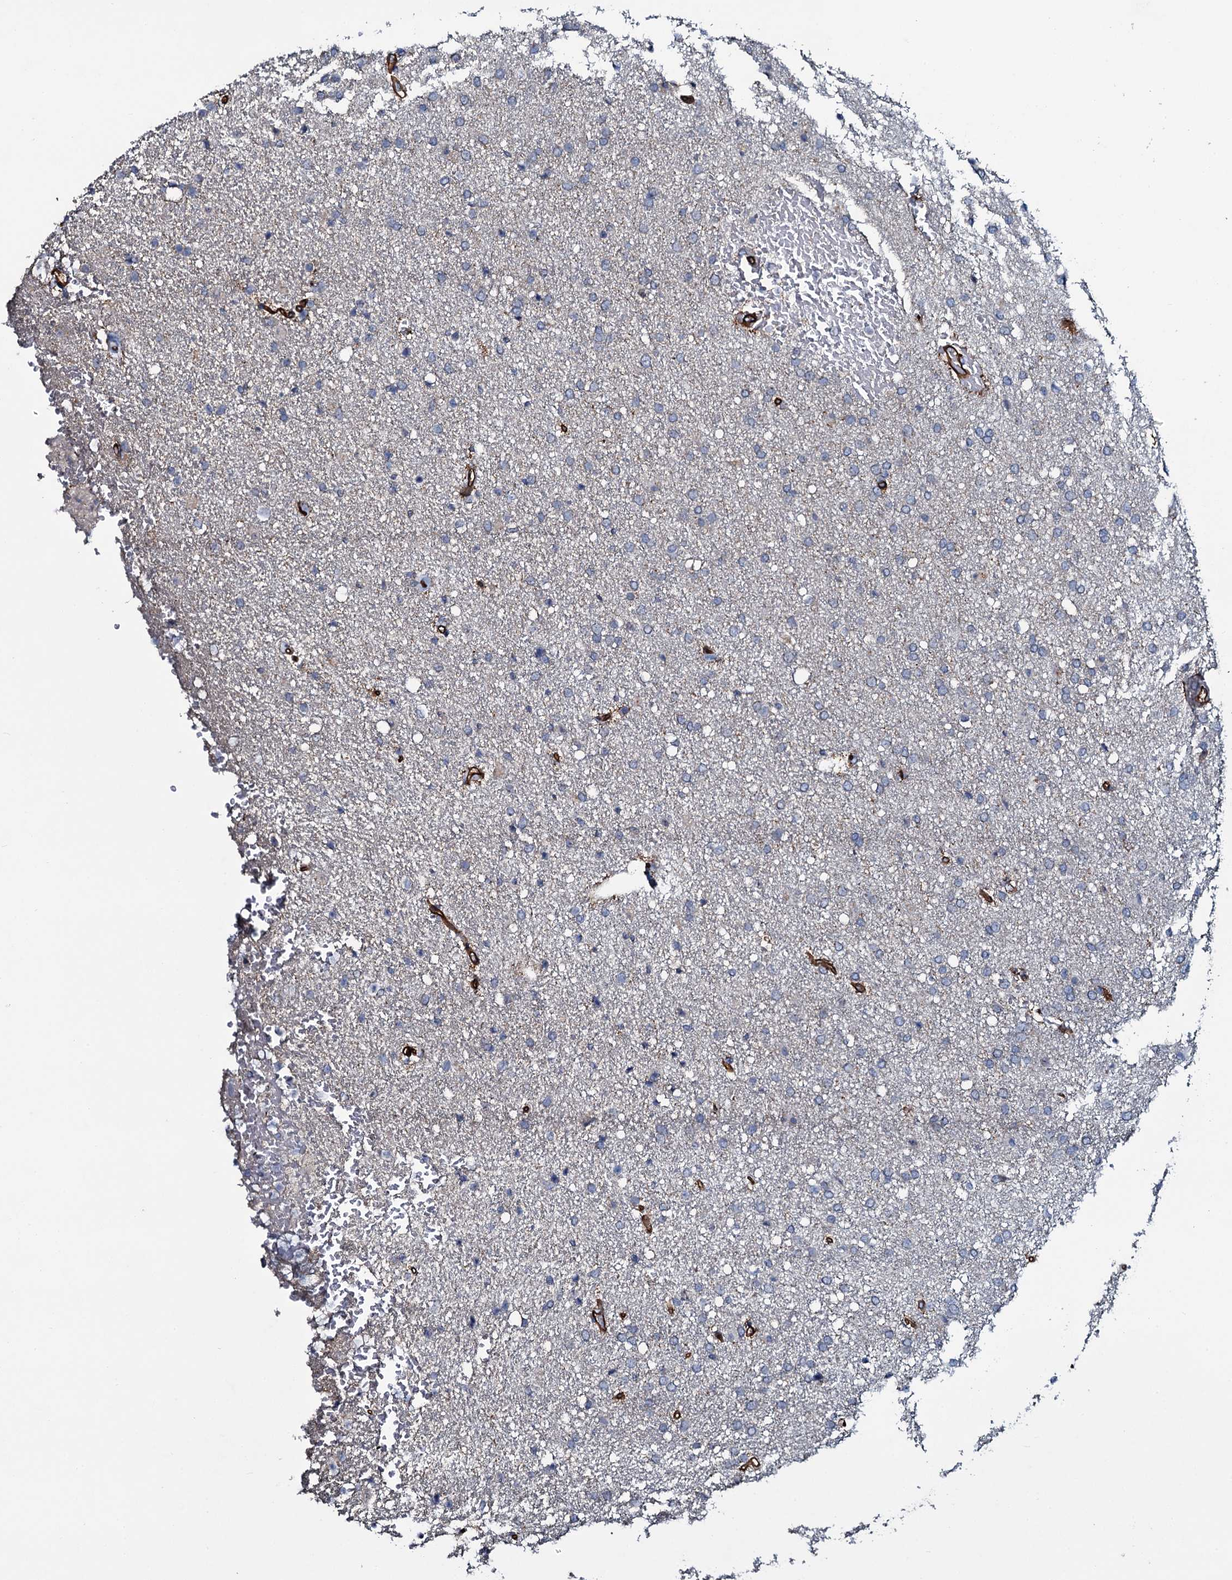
{"staining": {"intensity": "negative", "quantity": "none", "location": "none"}, "tissue": "glioma", "cell_type": "Tumor cells", "image_type": "cancer", "snomed": [{"axis": "morphology", "description": "Glioma, malignant, High grade"}, {"axis": "topography", "description": "Brain"}], "caption": "Malignant glioma (high-grade) was stained to show a protein in brown. There is no significant staining in tumor cells. The staining is performed using DAB (3,3'-diaminobenzidine) brown chromogen with nuclei counter-stained in using hematoxylin.", "gene": "CLEC14A", "patient": {"sex": "male", "age": 72}}